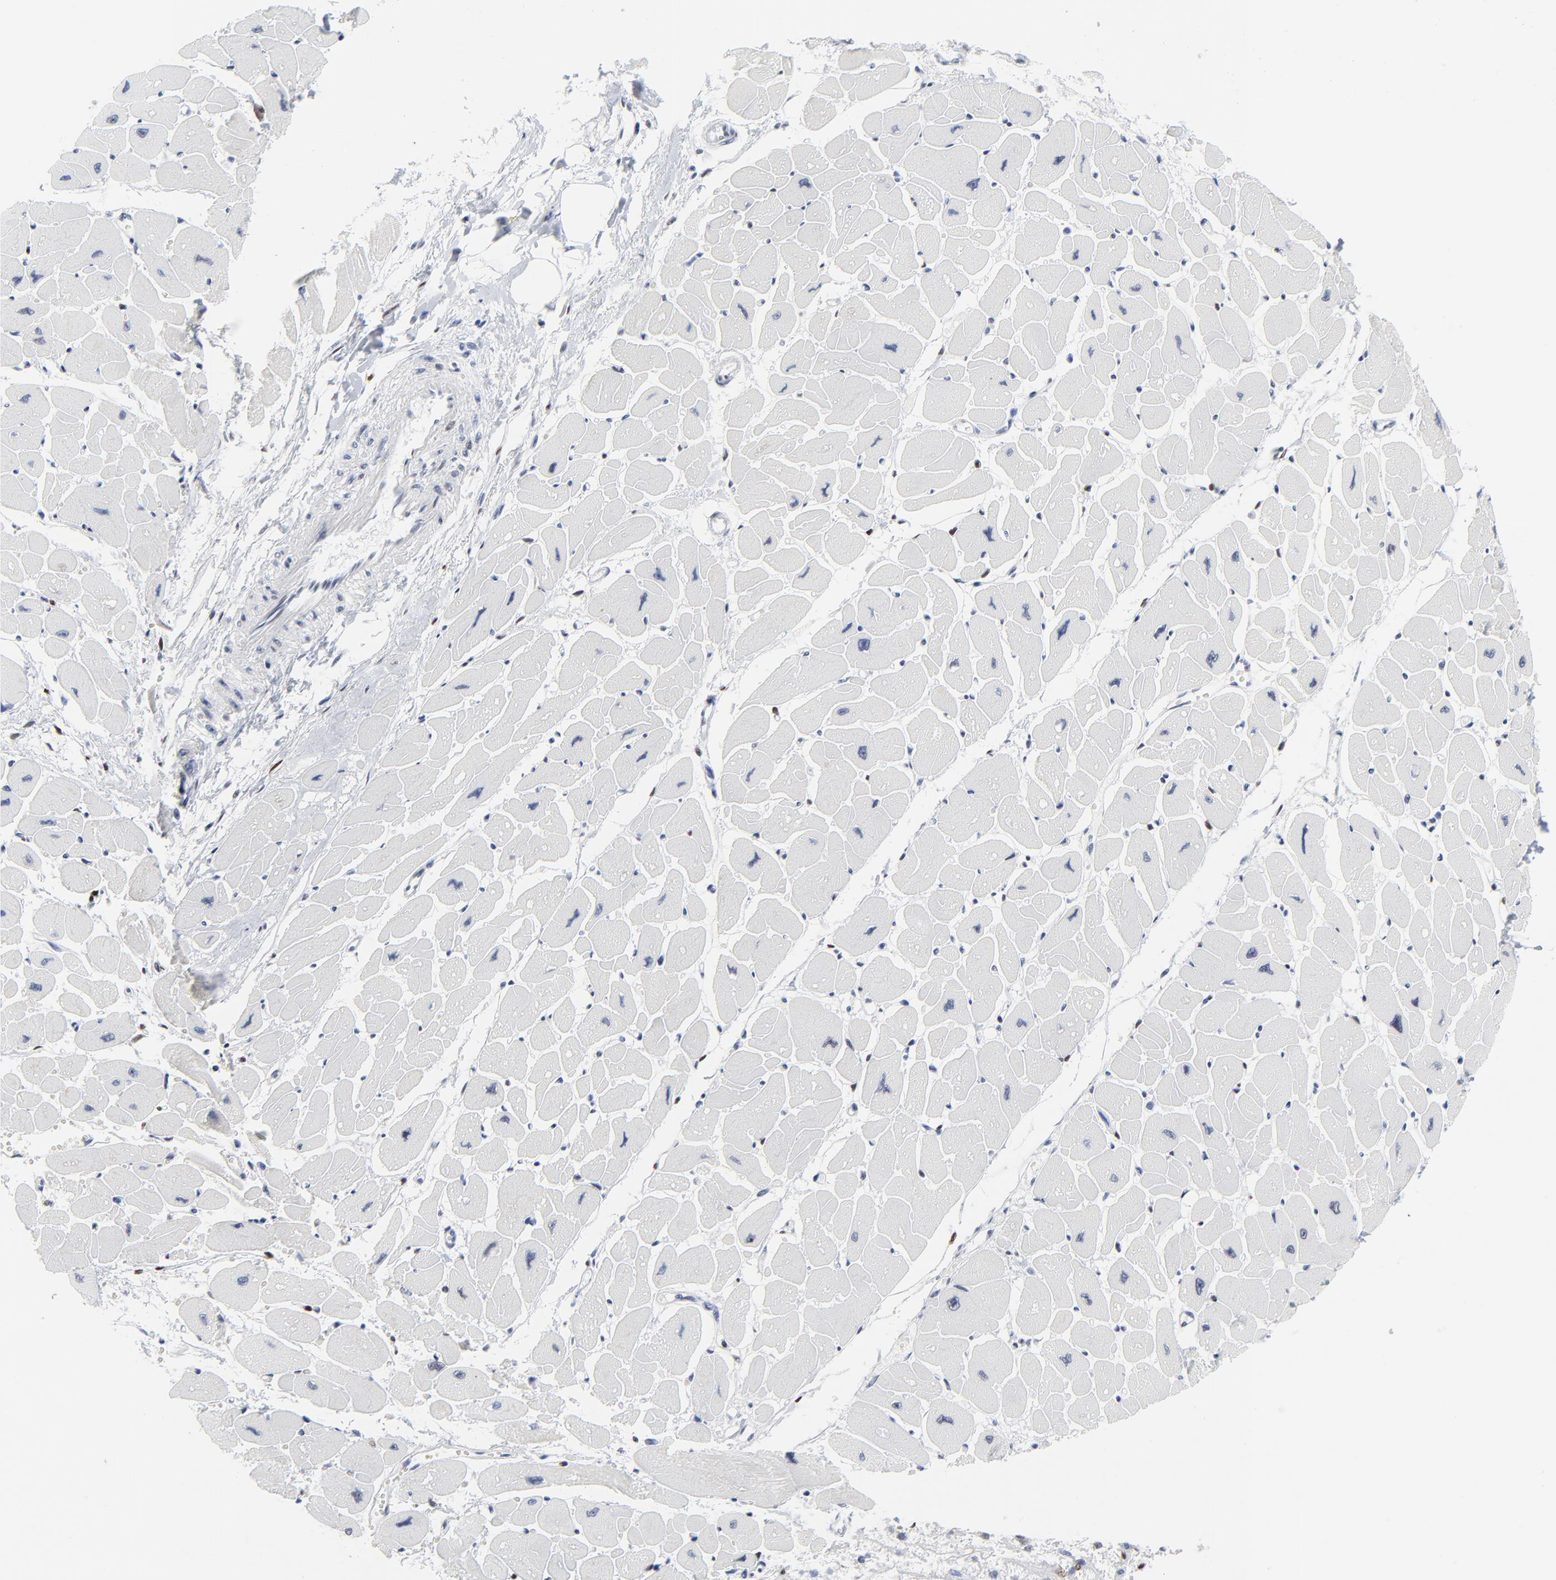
{"staining": {"intensity": "negative", "quantity": "none", "location": "none"}, "tissue": "heart muscle", "cell_type": "Cardiomyocytes", "image_type": "normal", "snomed": [{"axis": "morphology", "description": "Normal tissue, NOS"}, {"axis": "topography", "description": "Heart"}], "caption": "A high-resolution image shows immunohistochemistry staining of normal heart muscle, which shows no significant positivity in cardiomyocytes. The staining was performed using DAB to visualize the protein expression in brown, while the nuclei were stained in blue with hematoxylin (Magnification: 20x).", "gene": "JUN", "patient": {"sex": "female", "age": 54}}